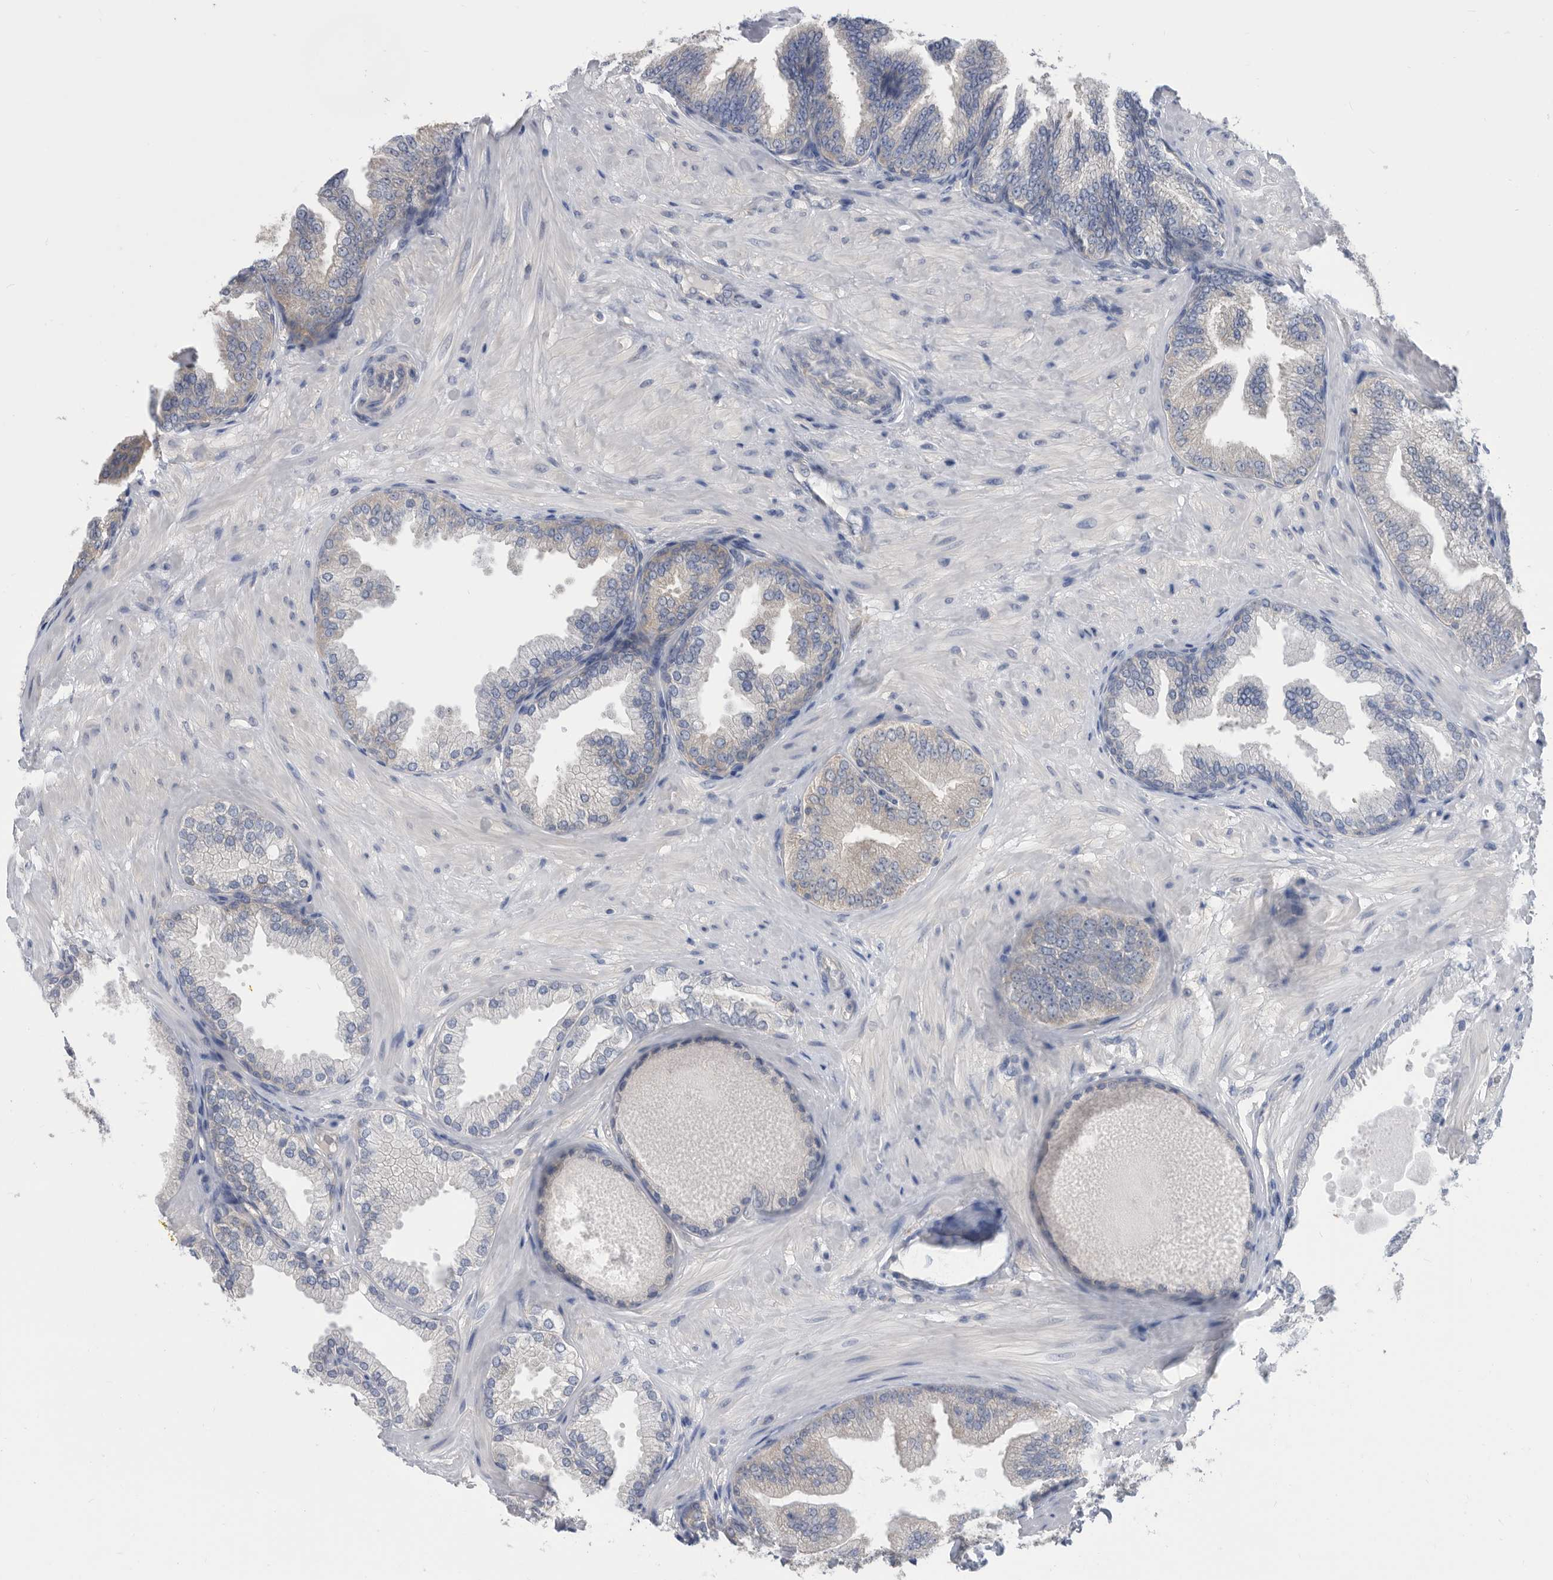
{"staining": {"intensity": "weak", "quantity": "<25%", "location": "cytoplasmic/membranous"}, "tissue": "prostate cancer", "cell_type": "Tumor cells", "image_type": "cancer", "snomed": [{"axis": "morphology", "description": "Adenocarcinoma, Low grade"}, {"axis": "topography", "description": "Prostate"}], "caption": "Tumor cells are negative for brown protein staining in prostate cancer (adenocarcinoma (low-grade)). (DAB (3,3'-diaminobenzidine) immunohistochemistry (IHC) visualized using brightfield microscopy, high magnification).", "gene": "CCT4", "patient": {"sex": "male", "age": 63}}